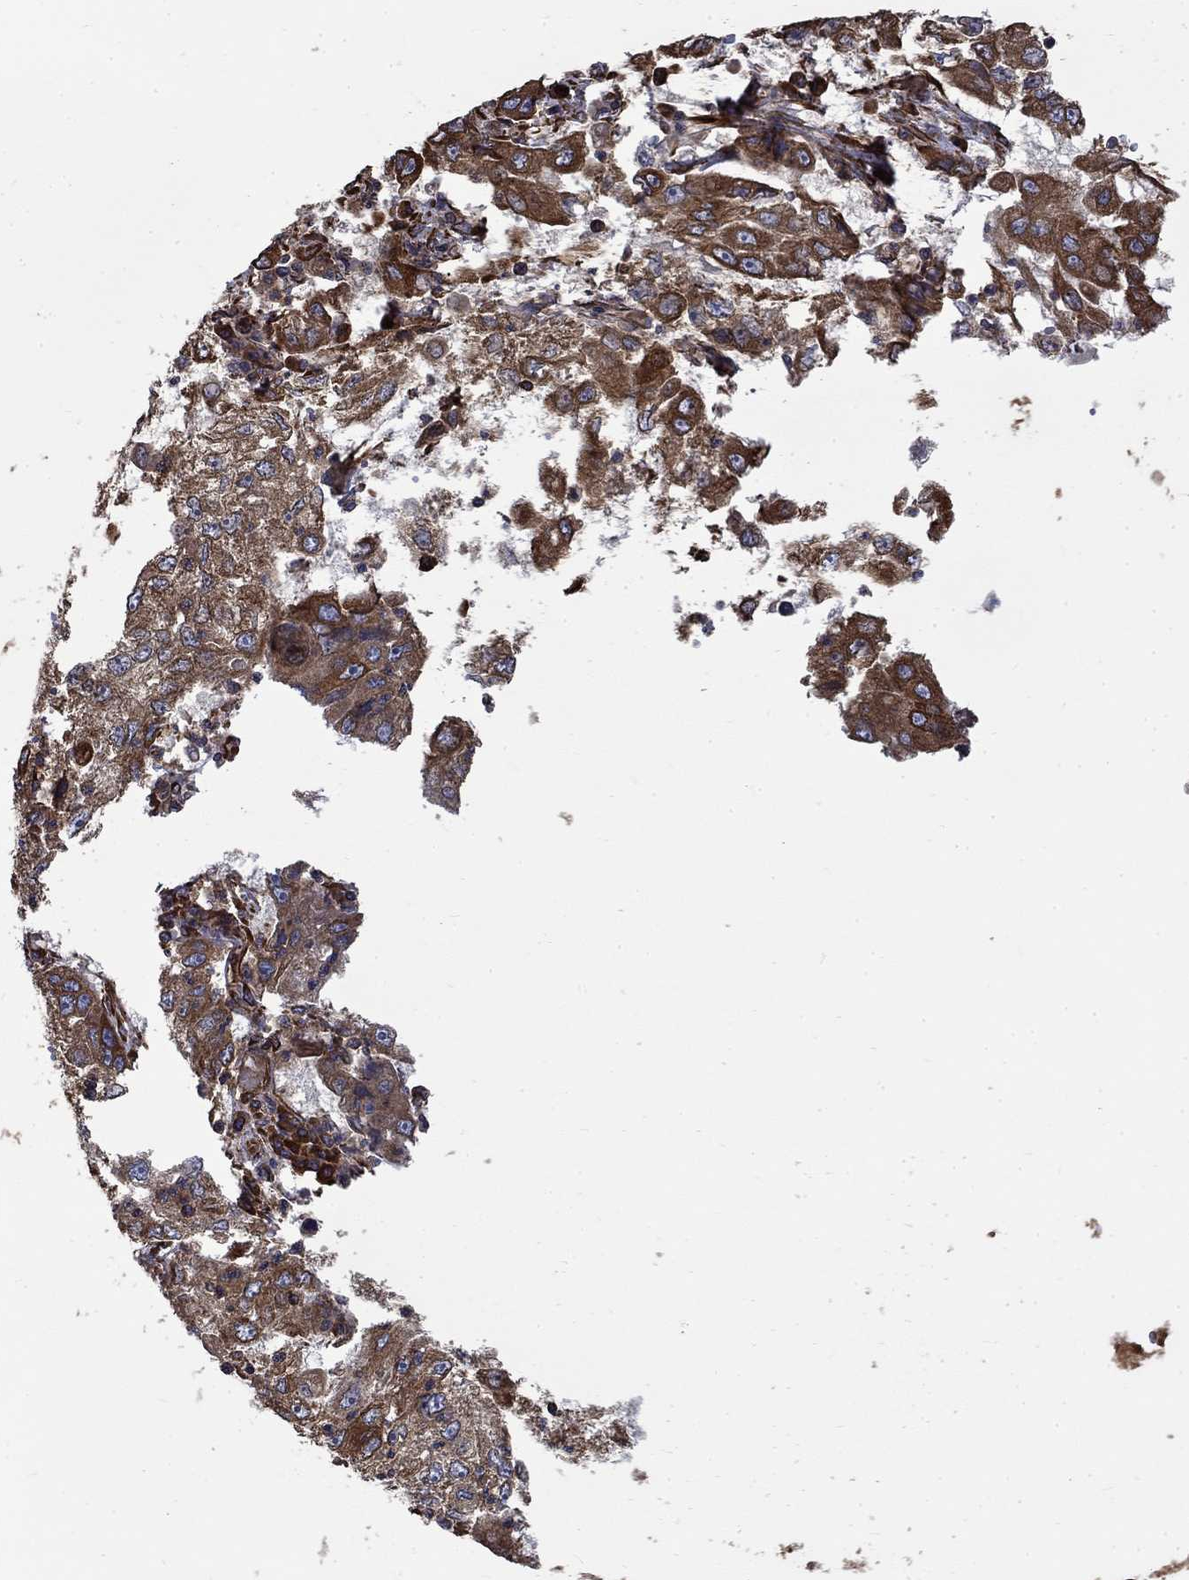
{"staining": {"intensity": "strong", "quantity": "25%-75%", "location": "cytoplasmic/membranous"}, "tissue": "cervical cancer", "cell_type": "Tumor cells", "image_type": "cancer", "snomed": [{"axis": "morphology", "description": "Squamous cell carcinoma, NOS"}, {"axis": "topography", "description": "Cervix"}], "caption": "Immunohistochemical staining of squamous cell carcinoma (cervical) exhibits strong cytoplasmic/membranous protein positivity in about 25%-75% of tumor cells.", "gene": "CUTC", "patient": {"sex": "female", "age": 36}}